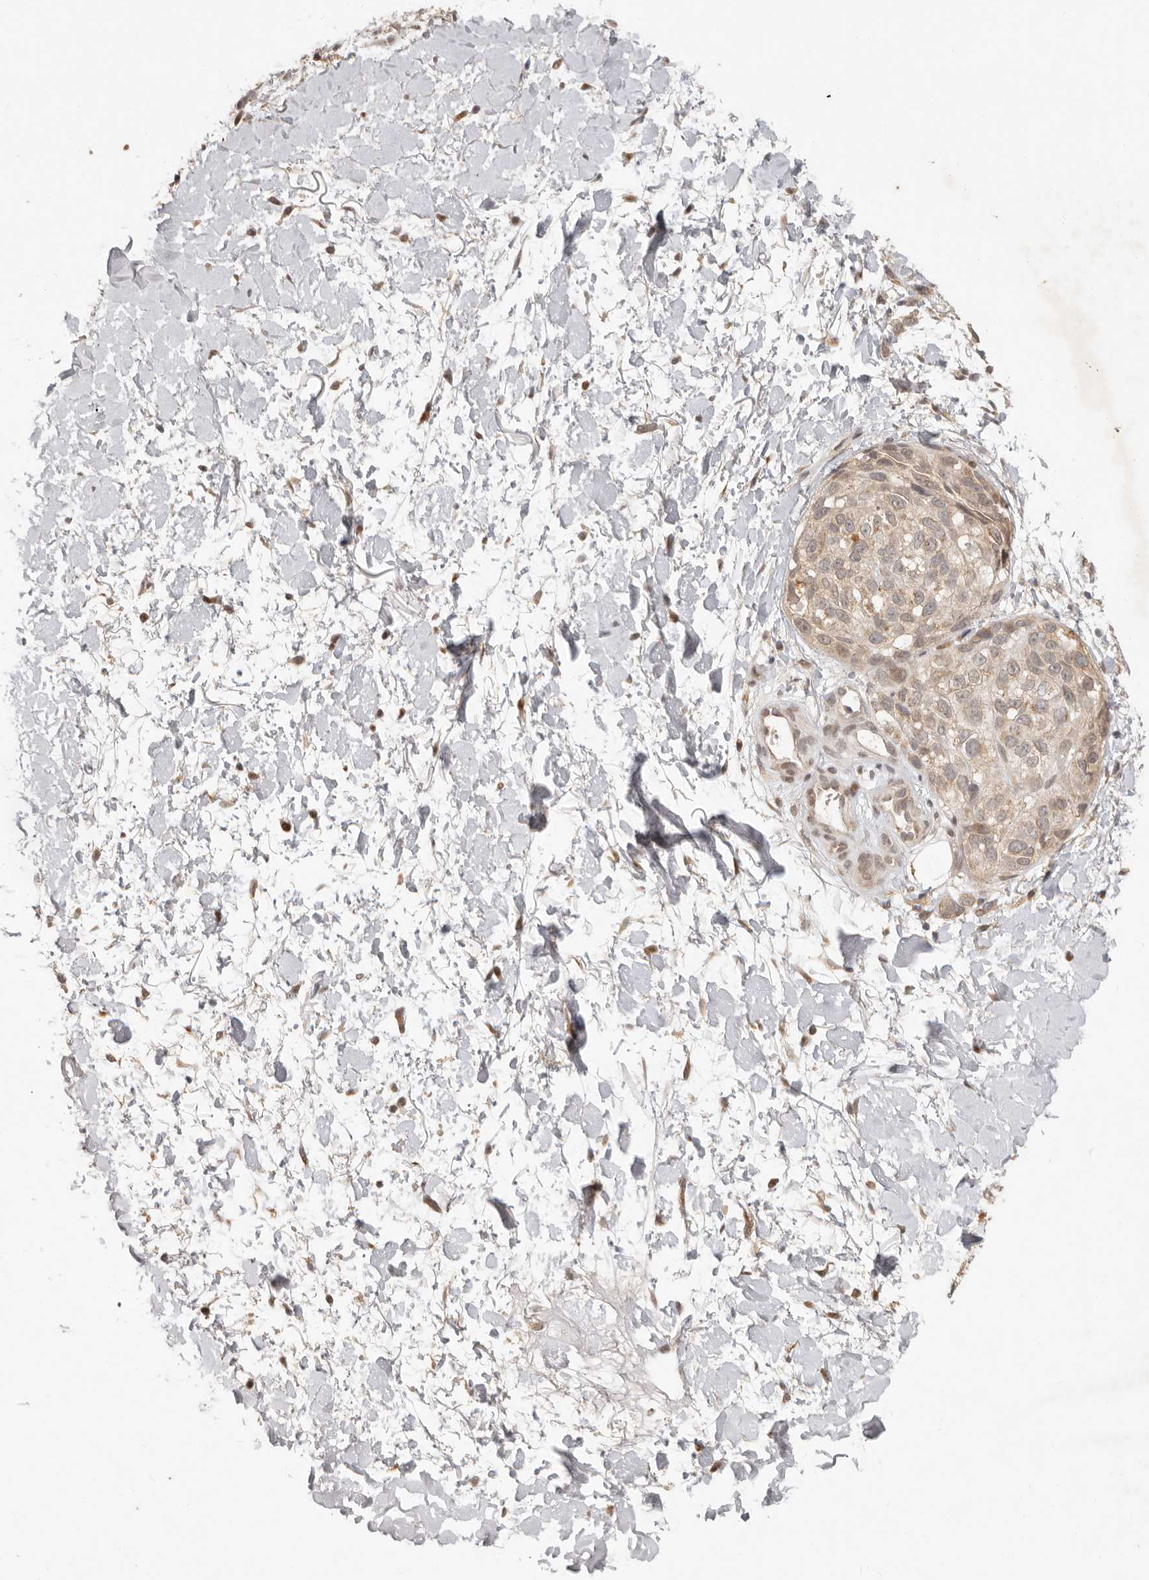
{"staining": {"intensity": "weak", "quantity": ">75%", "location": "cytoplasmic/membranous"}, "tissue": "melanoma", "cell_type": "Tumor cells", "image_type": "cancer", "snomed": [{"axis": "morphology", "description": "Malignant melanoma, Metastatic site"}, {"axis": "topography", "description": "Skin"}], "caption": "A low amount of weak cytoplasmic/membranous staining is seen in approximately >75% of tumor cells in malignant melanoma (metastatic site) tissue.", "gene": "LRRC75A", "patient": {"sex": "female", "age": 72}}